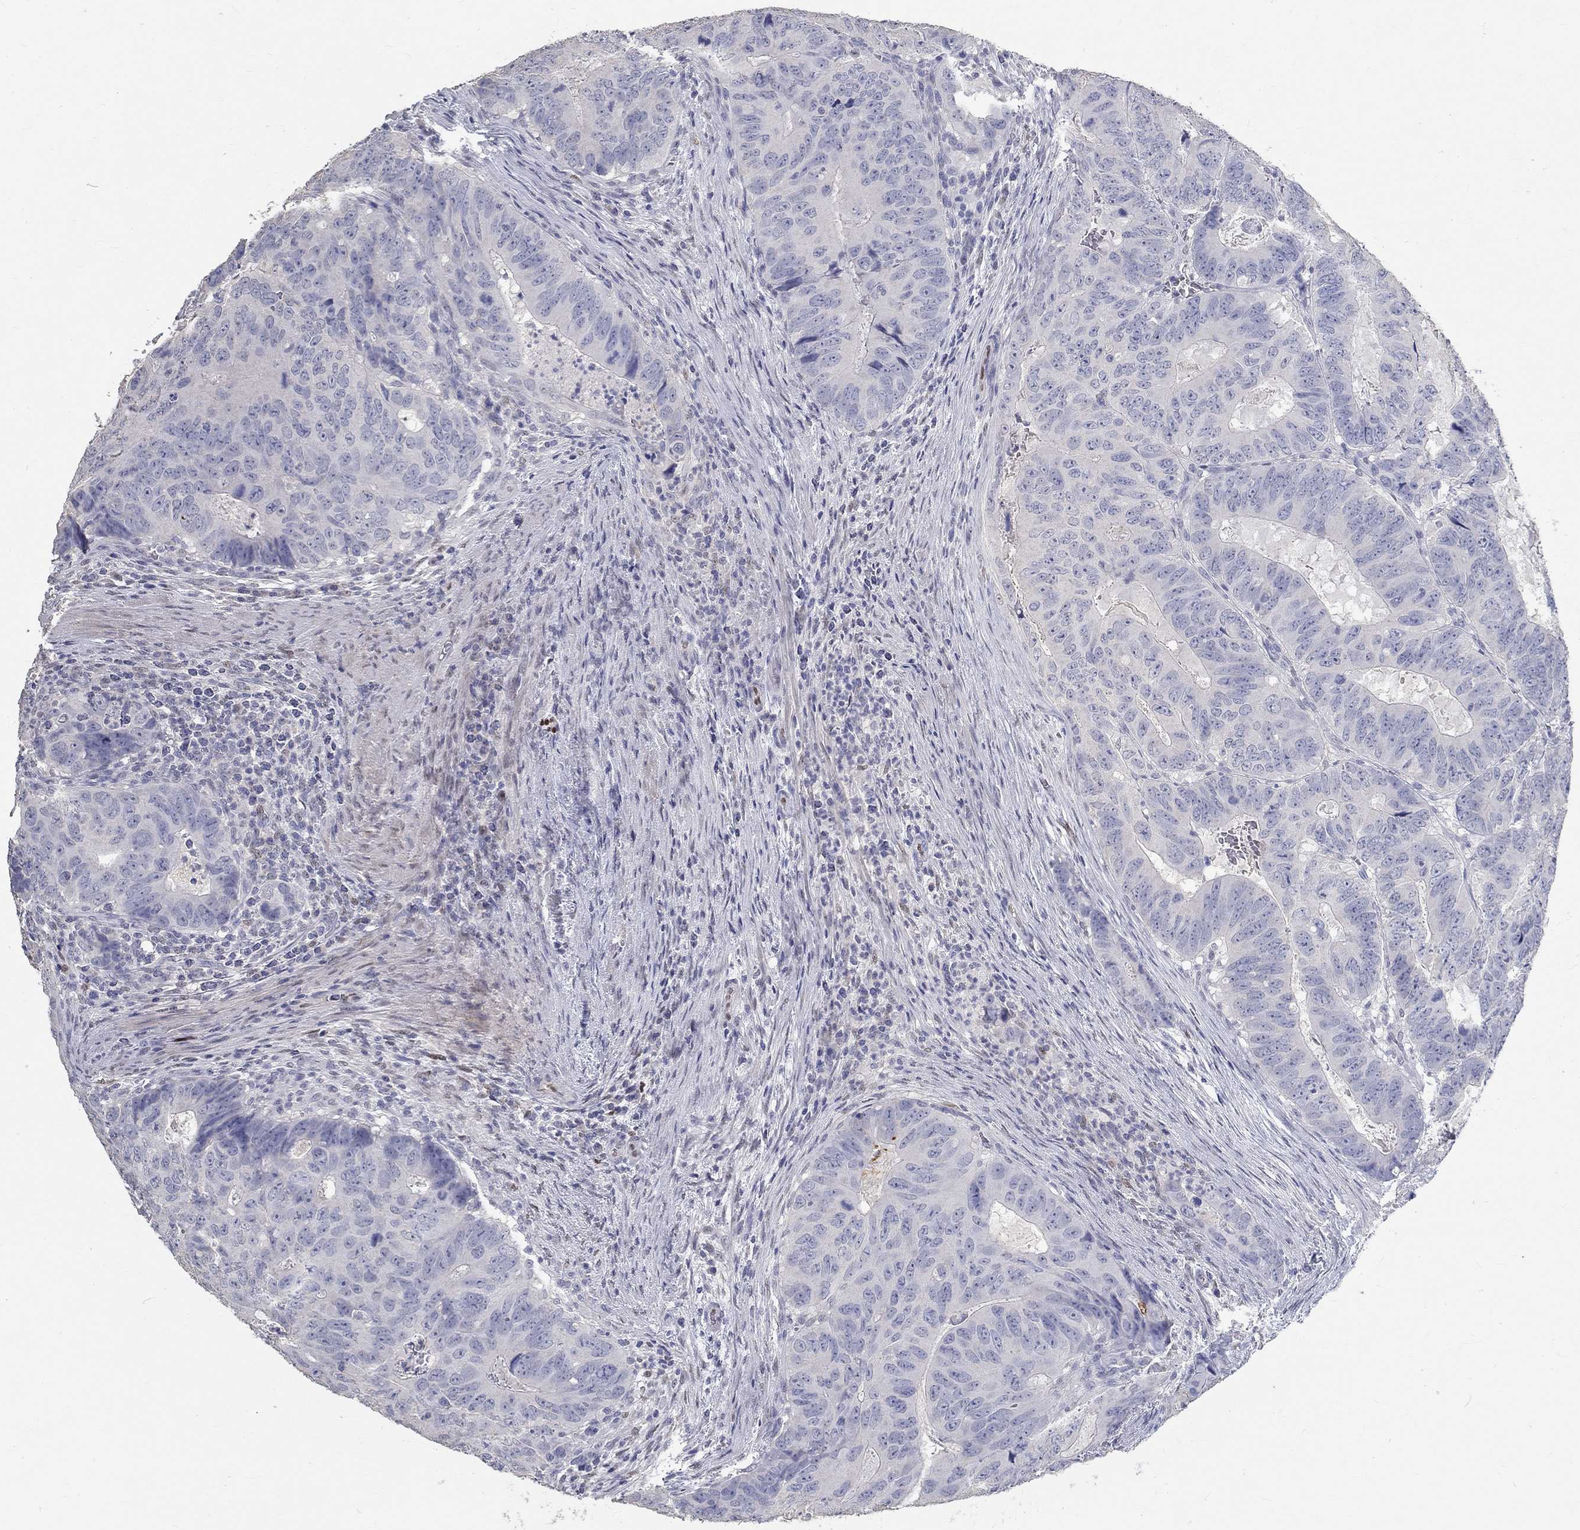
{"staining": {"intensity": "negative", "quantity": "none", "location": "none"}, "tissue": "colorectal cancer", "cell_type": "Tumor cells", "image_type": "cancer", "snomed": [{"axis": "morphology", "description": "Adenocarcinoma, NOS"}, {"axis": "topography", "description": "Colon"}], "caption": "This is an immunohistochemistry photomicrograph of human colorectal cancer (adenocarcinoma). There is no staining in tumor cells.", "gene": "FGF2", "patient": {"sex": "male", "age": 79}}